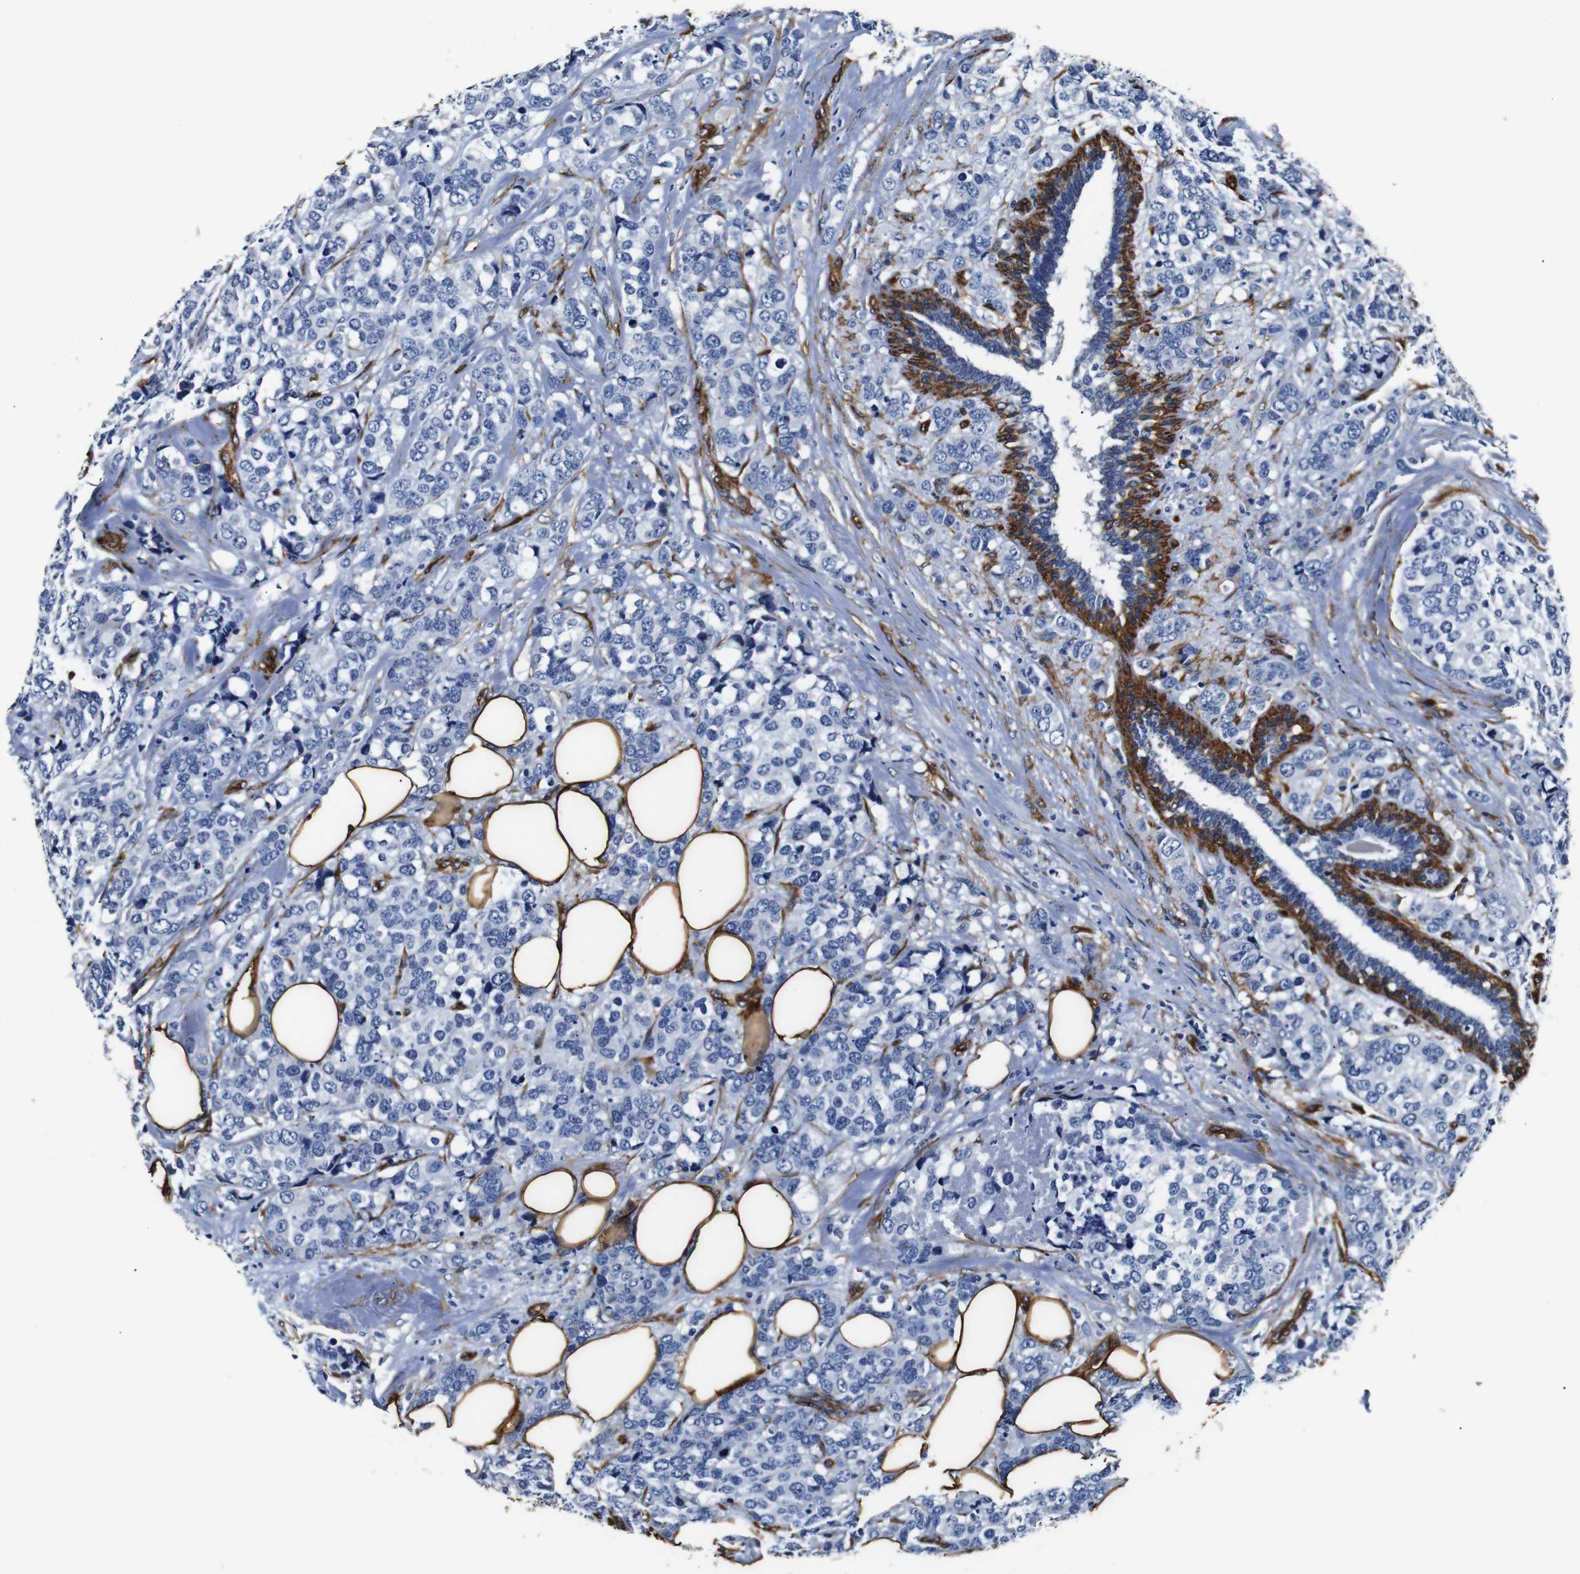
{"staining": {"intensity": "negative", "quantity": "none", "location": "none"}, "tissue": "breast cancer", "cell_type": "Tumor cells", "image_type": "cancer", "snomed": [{"axis": "morphology", "description": "Lobular carcinoma"}, {"axis": "topography", "description": "Breast"}], "caption": "Immunohistochemistry photomicrograph of neoplastic tissue: lobular carcinoma (breast) stained with DAB shows no significant protein staining in tumor cells.", "gene": "CAV2", "patient": {"sex": "female", "age": 59}}